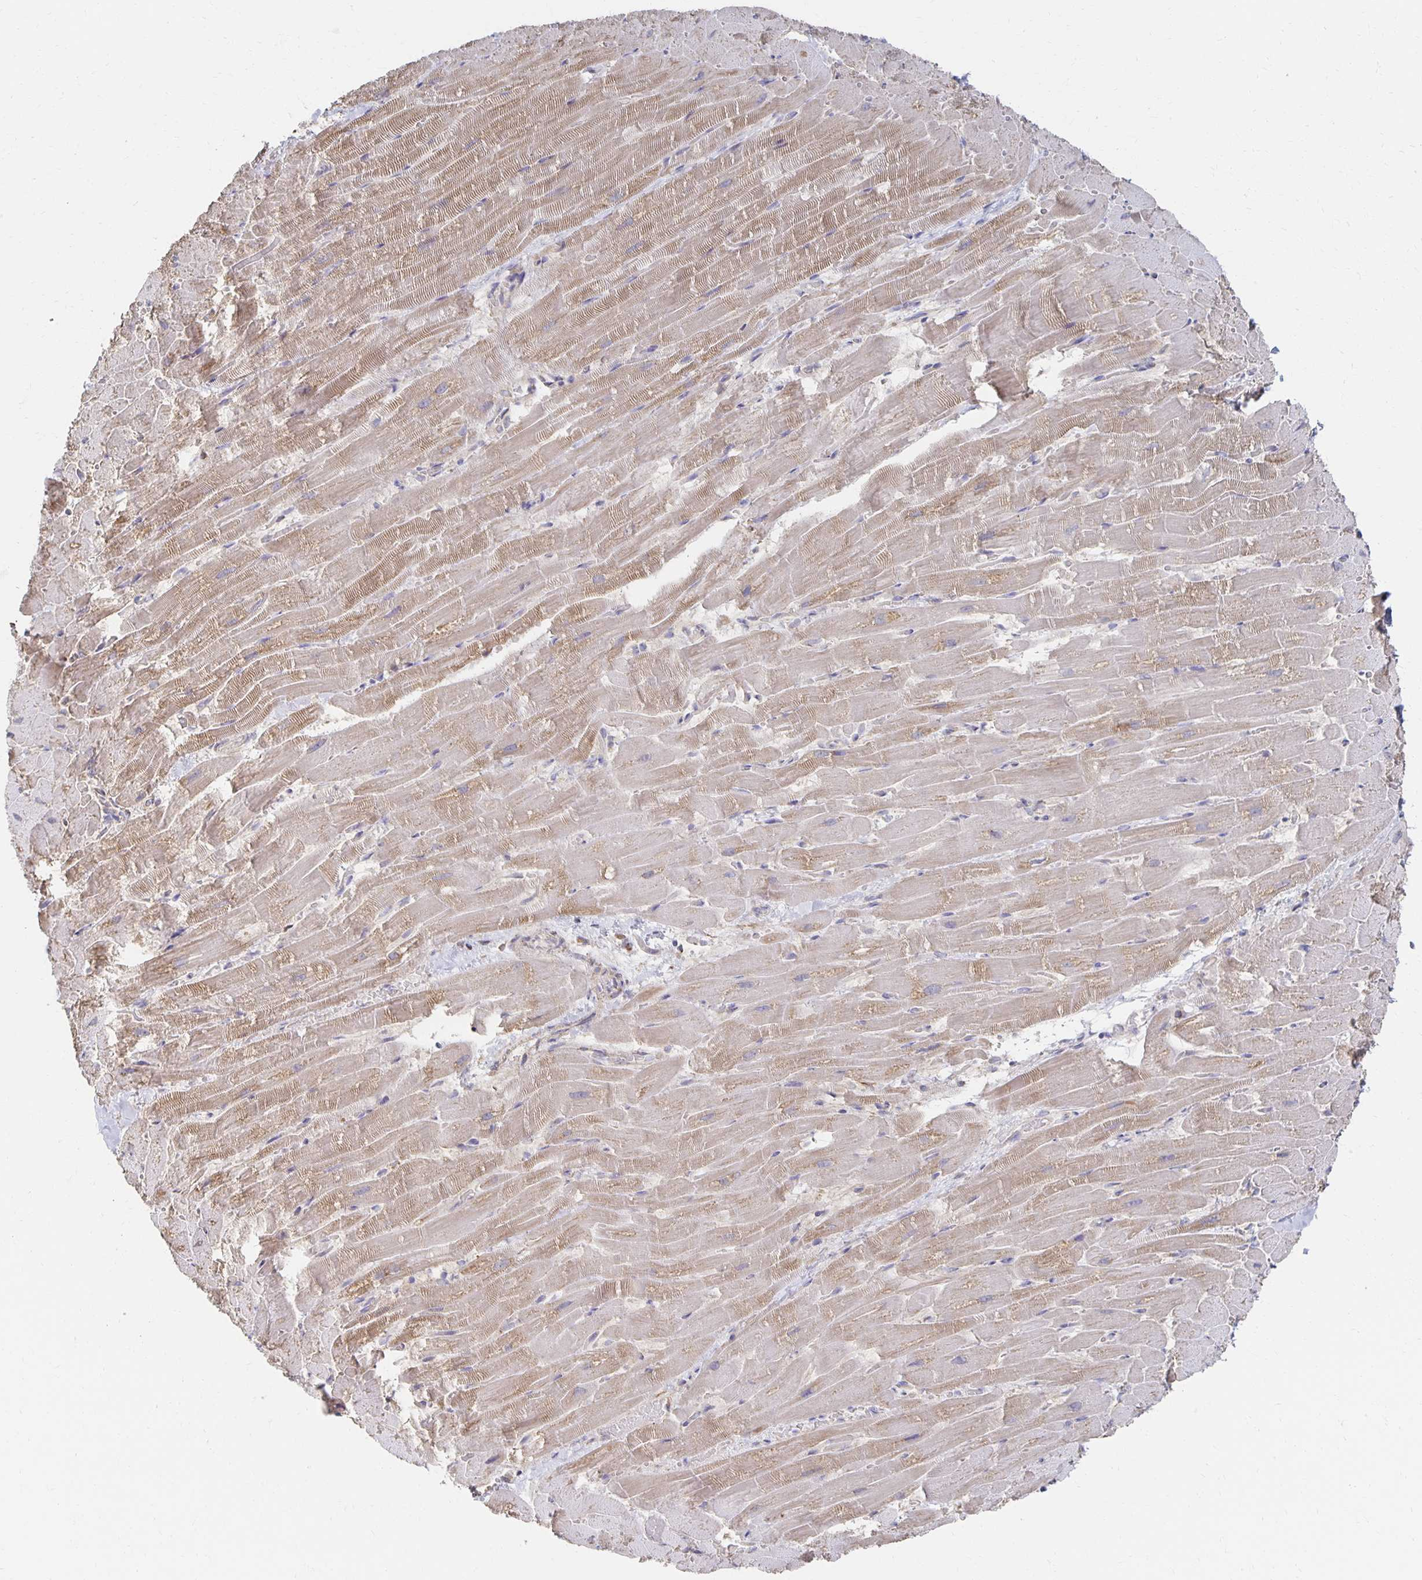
{"staining": {"intensity": "moderate", "quantity": "25%-75%", "location": "cytoplasmic/membranous"}, "tissue": "heart muscle", "cell_type": "Cardiomyocytes", "image_type": "normal", "snomed": [{"axis": "morphology", "description": "Normal tissue, NOS"}, {"axis": "topography", "description": "Heart"}], "caption": "Unremarkable heart muscle shows moderate cytoplasmic/membranous positivity in approximately 25%-75% of cardiomyocytes, visualized by immunohistochemistry.", "gene": "NKX2", "patient": {"sex": "male", "age": 37}}